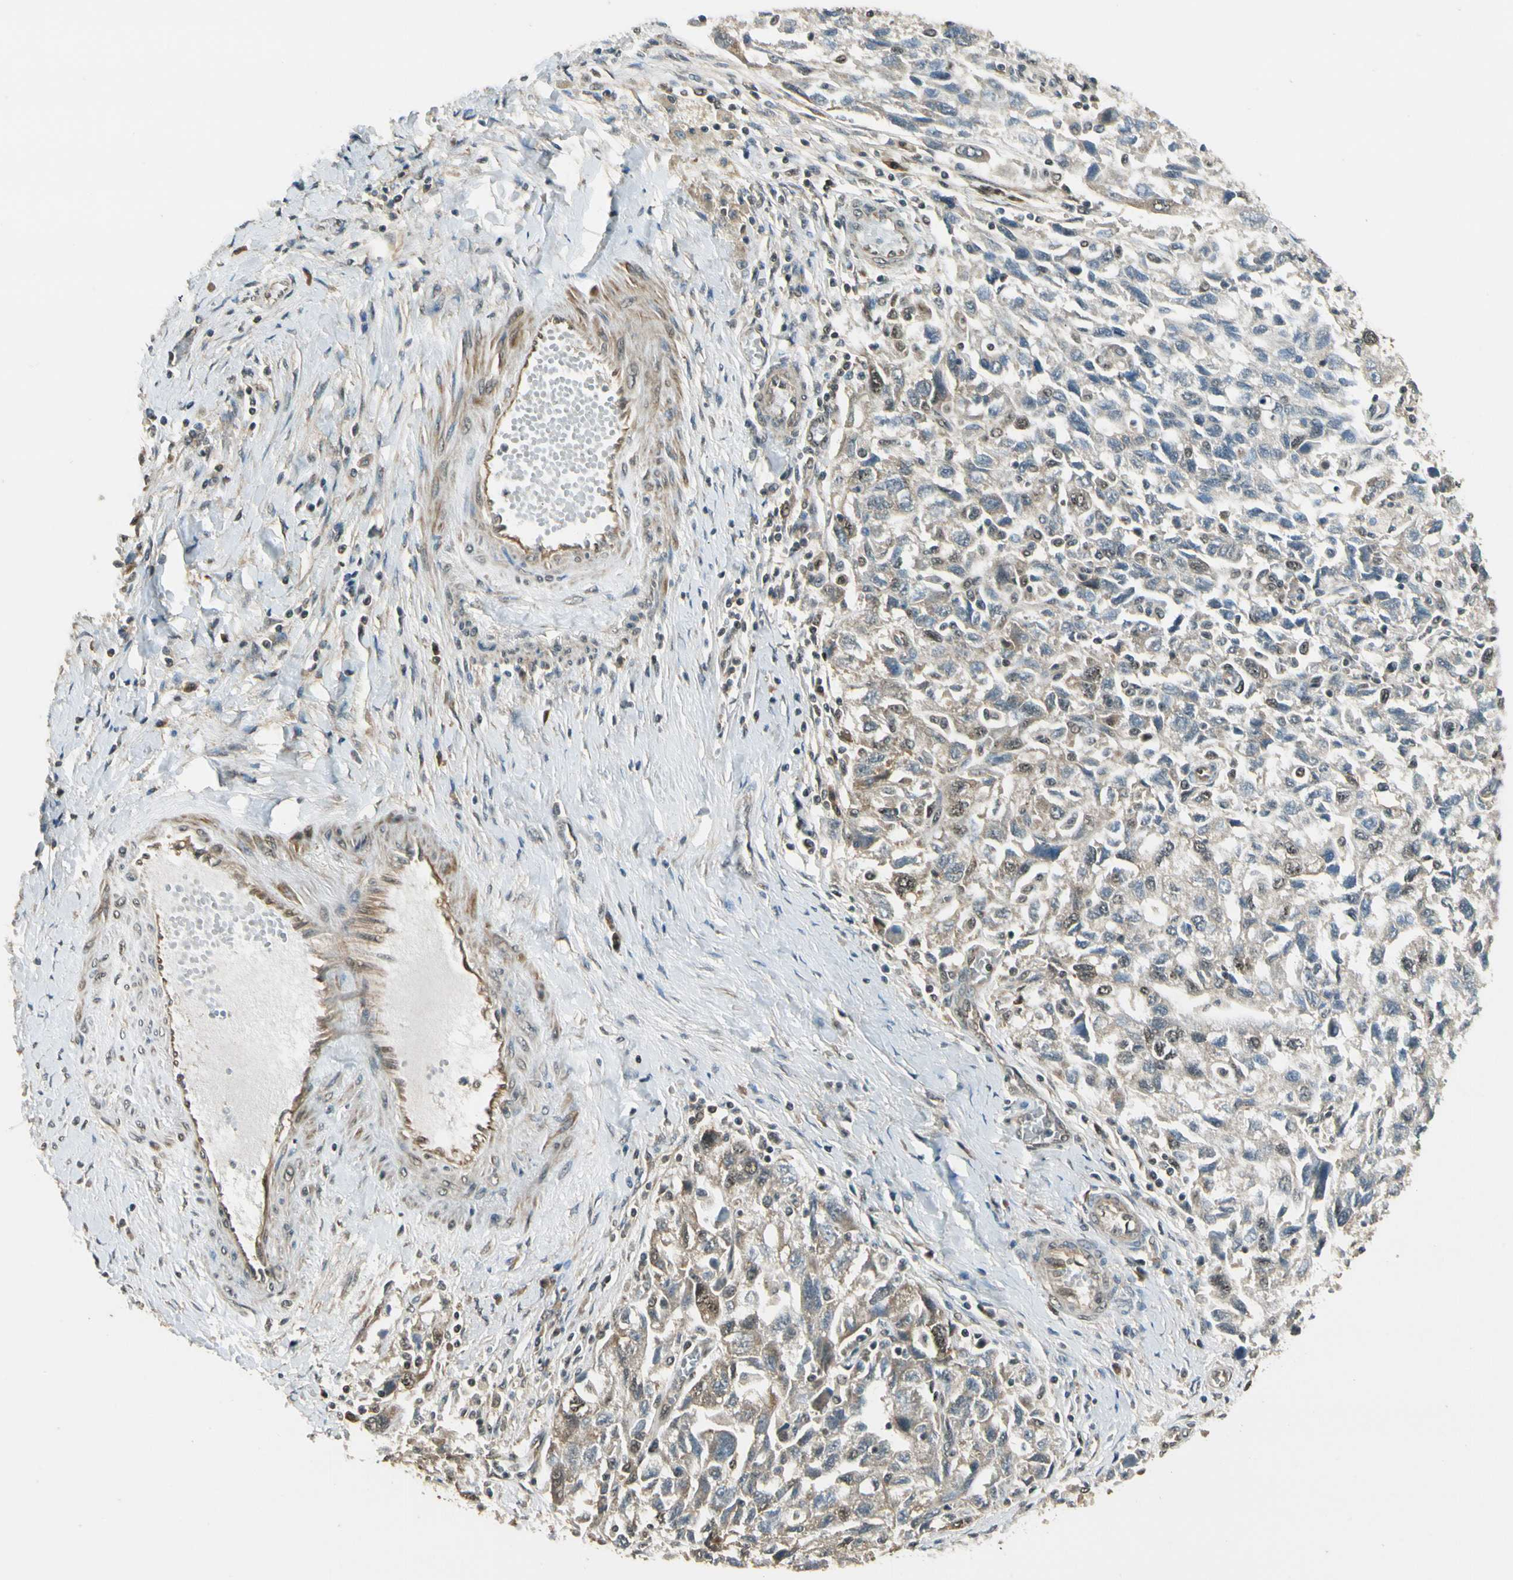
{"staining": {"intensity": "moderate", "quantity": "25%-75%", "location": "cytoplasmic/membranous,nuclear"}, "tissue": "ovarian cancer", "cell_type": "Tumor cells", "image_type": "cancer", "snomed": [{"axis": "morphology", "description": "Carcinoma, NOS"}, {"axis": "morphology", "description": "Cystadenocarcinoma, serous, NOS"}, {"axis": "topography", "description": "Ovary"}], "caption": "Protein analysis of ovarian serous cystadenocarcinoma tissue reveals moderate cytoplasmic/membranous and nuclear positivity in approximately 25%-75% of tumor cells.", "gene": "MCPH1", "patient": {"sex": "female", "age": 69}}